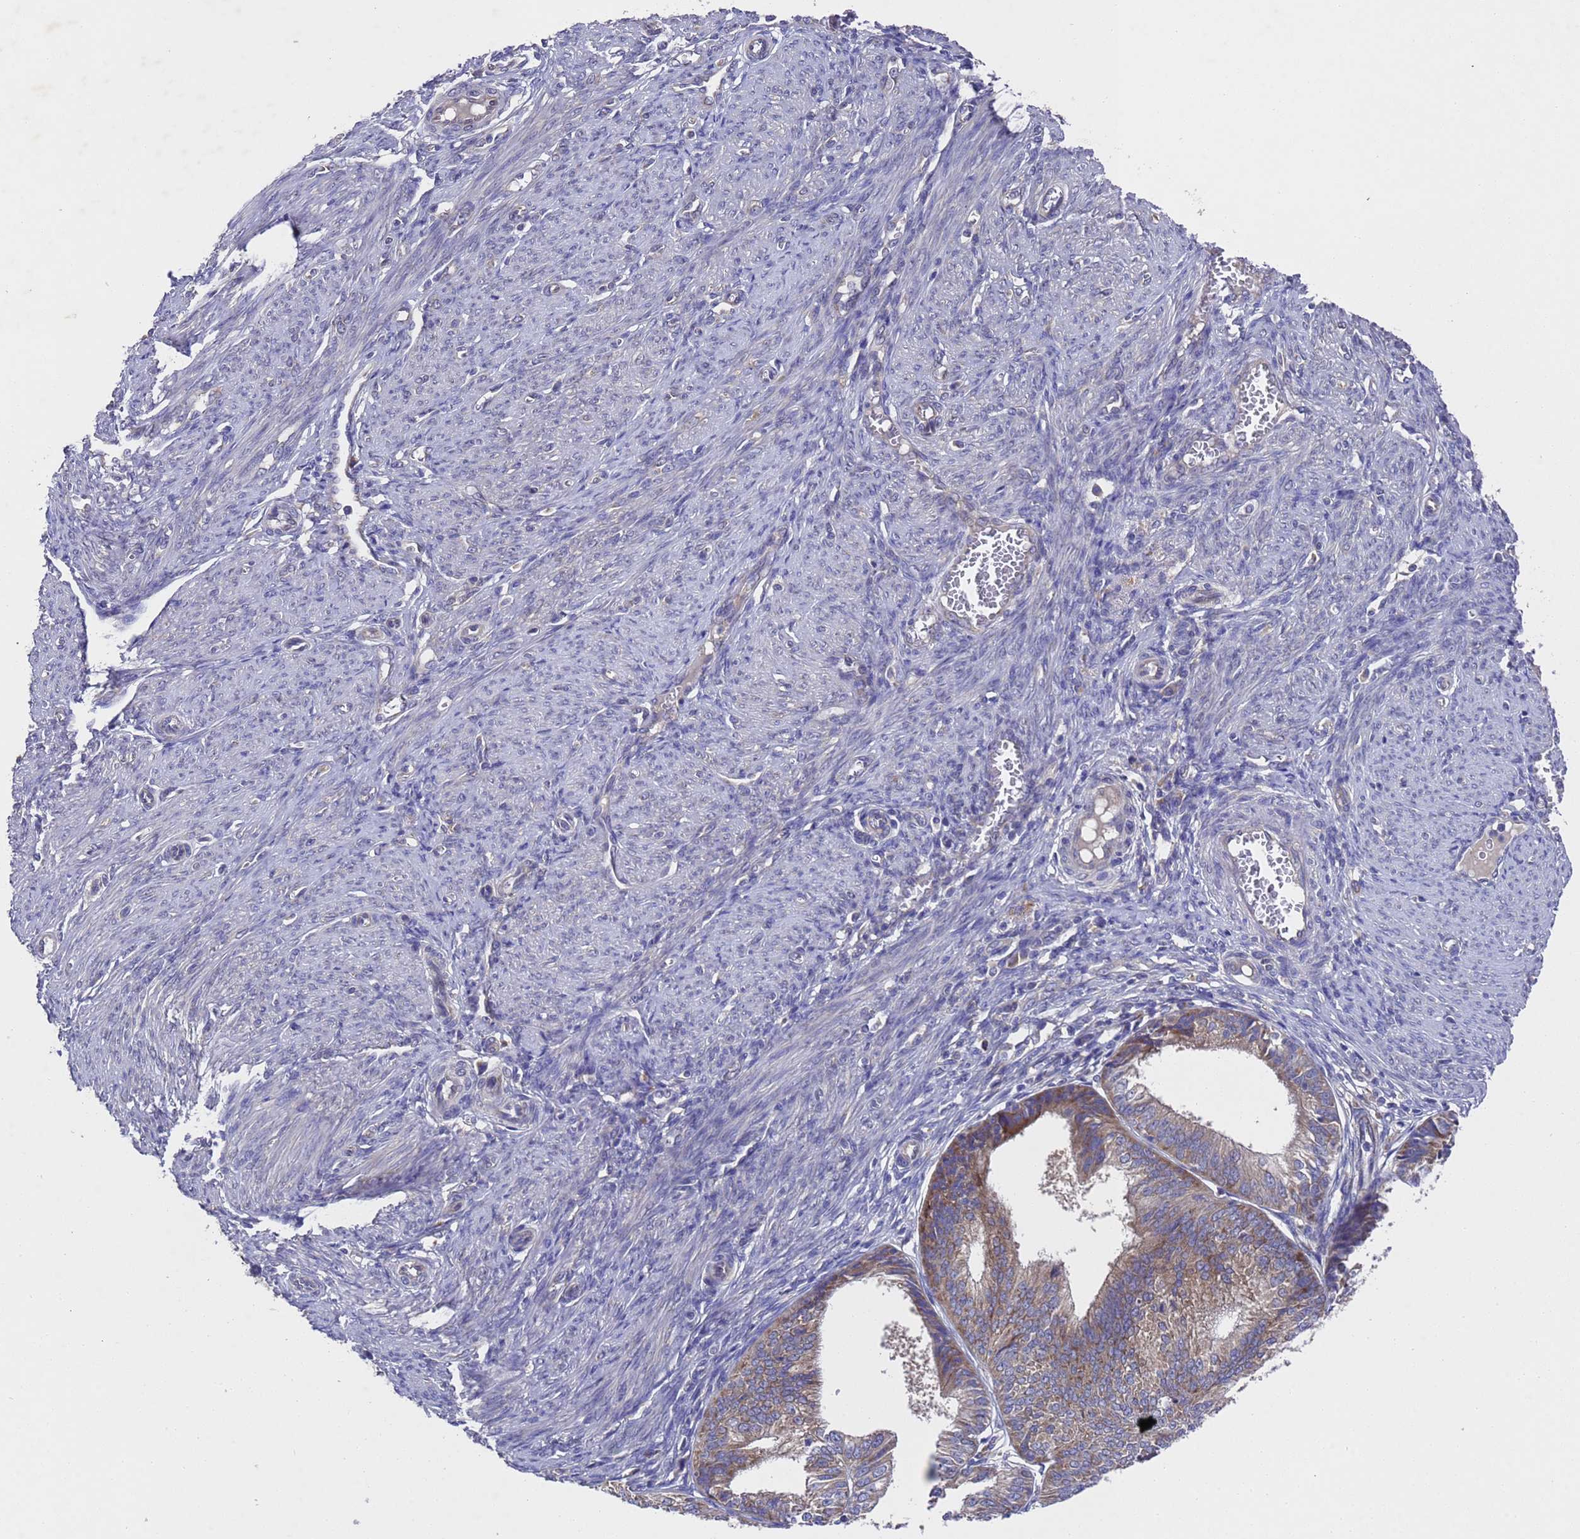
{"staining": {"intensity": "moderate", "quantity": "25%-75%", "location": "cytoplasmic/membranous"}, "tissue": "endometrial cancer", "cell_type": "Tumor cells", "image_type": "cancer", "snomed": [{"axis": "morphology", "description": "Adenocarcinoma, NOS"}, {"axis": "topography", "description": "Endometrium"}], "caption": "Brown immunohistochemical staining in human adenocarcinoma (endometrial) reveals moderate cytoplasmic/membranous expression in about 25%-75% of tumor cells.", "gene": "DCAF12L2", "patient": {"sex": "female", "age": 51}}